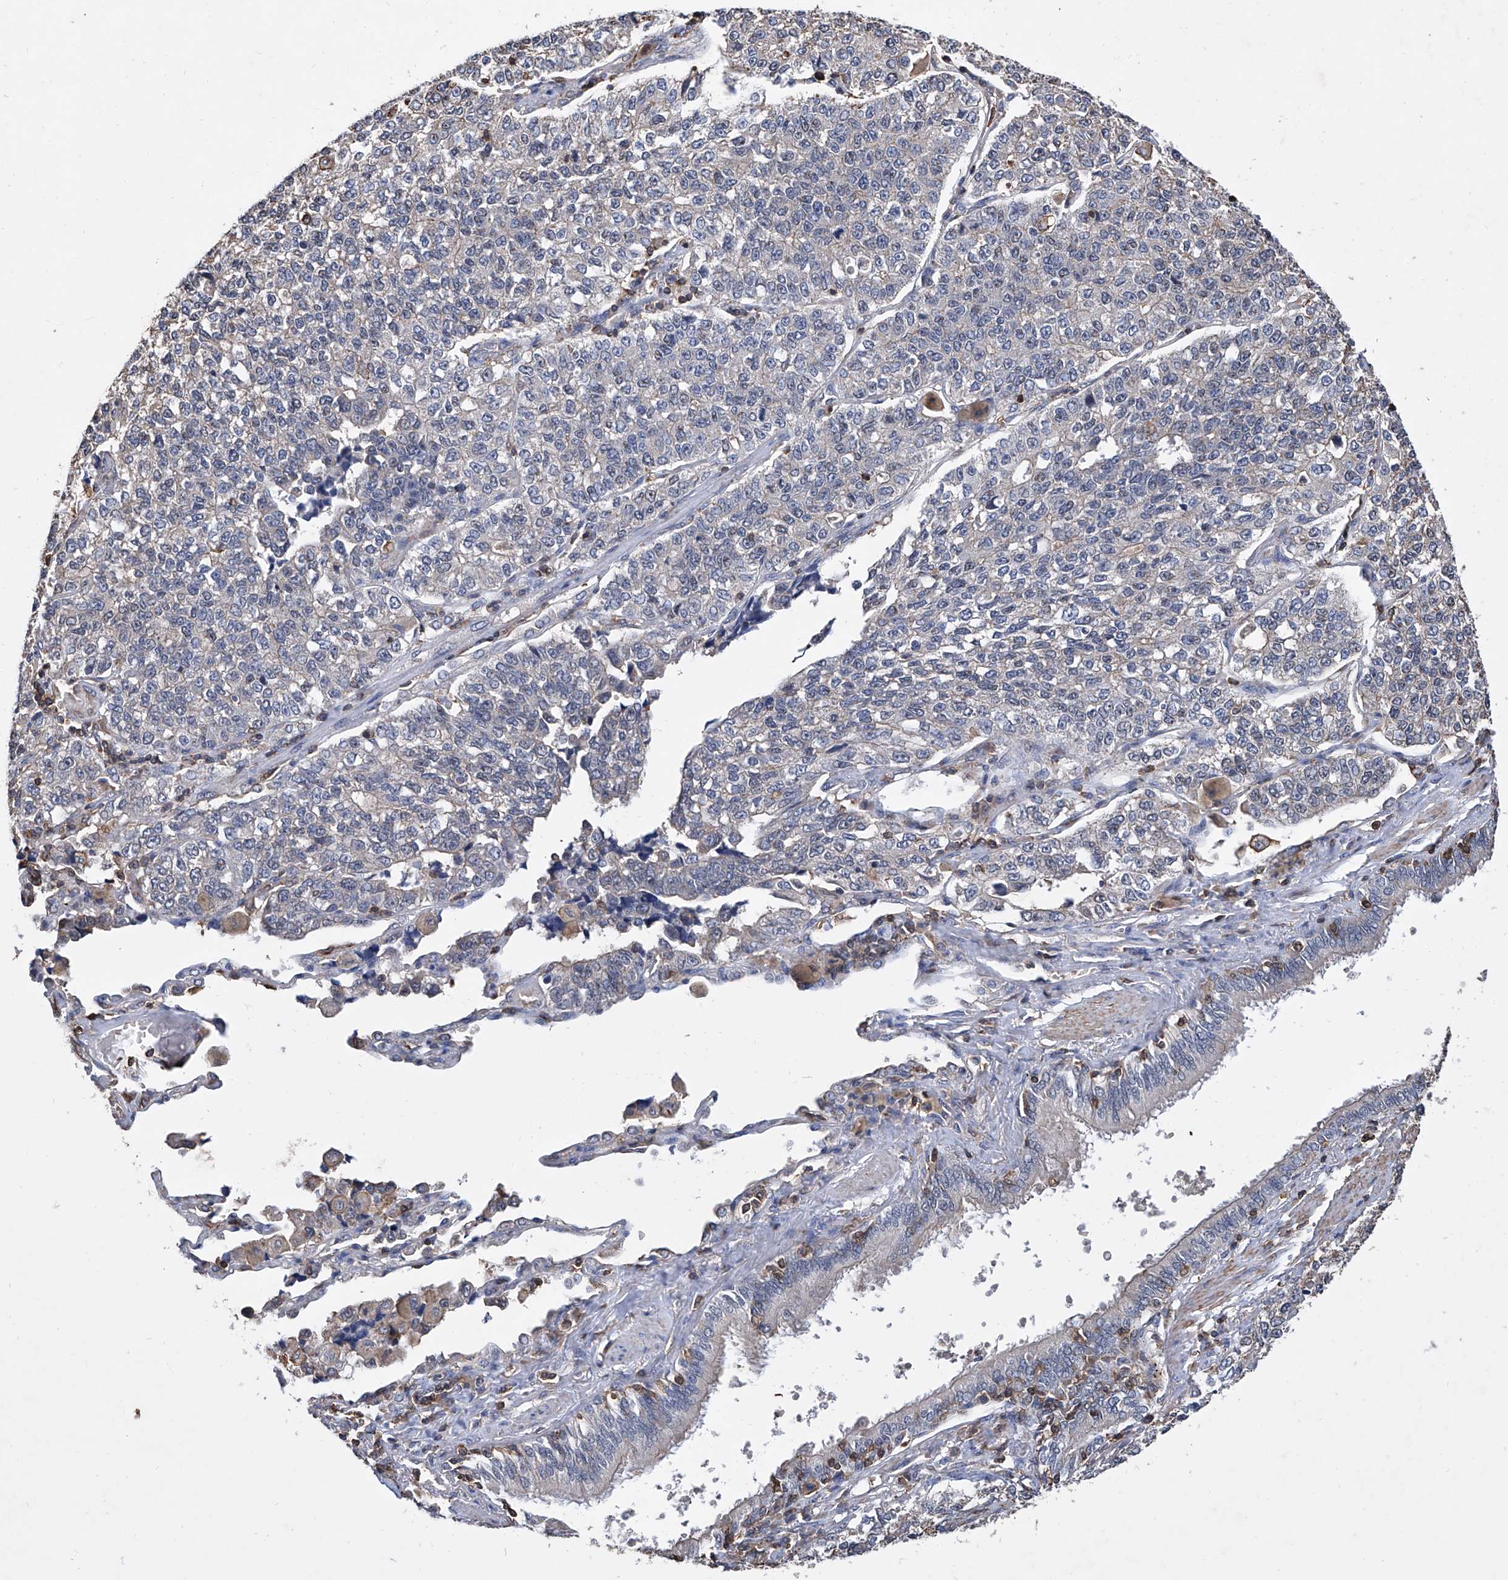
{"staining": {"intensity": "negative", "quantity": "none", "location": "none"}, "tissue": "lung cancer", "cell_type": "Tumor cells", "image_type": "cancer", "snomed": [{"axis": "morphology", "description": "Adenocarcinoma, NOS"}, {"axis": "topography", "description": "Lung"}], "caption": "Tumor cells show no significant positivity in lung cancer.", "gene": "GPT", "patient": {"sex": "male", "age": 49}}